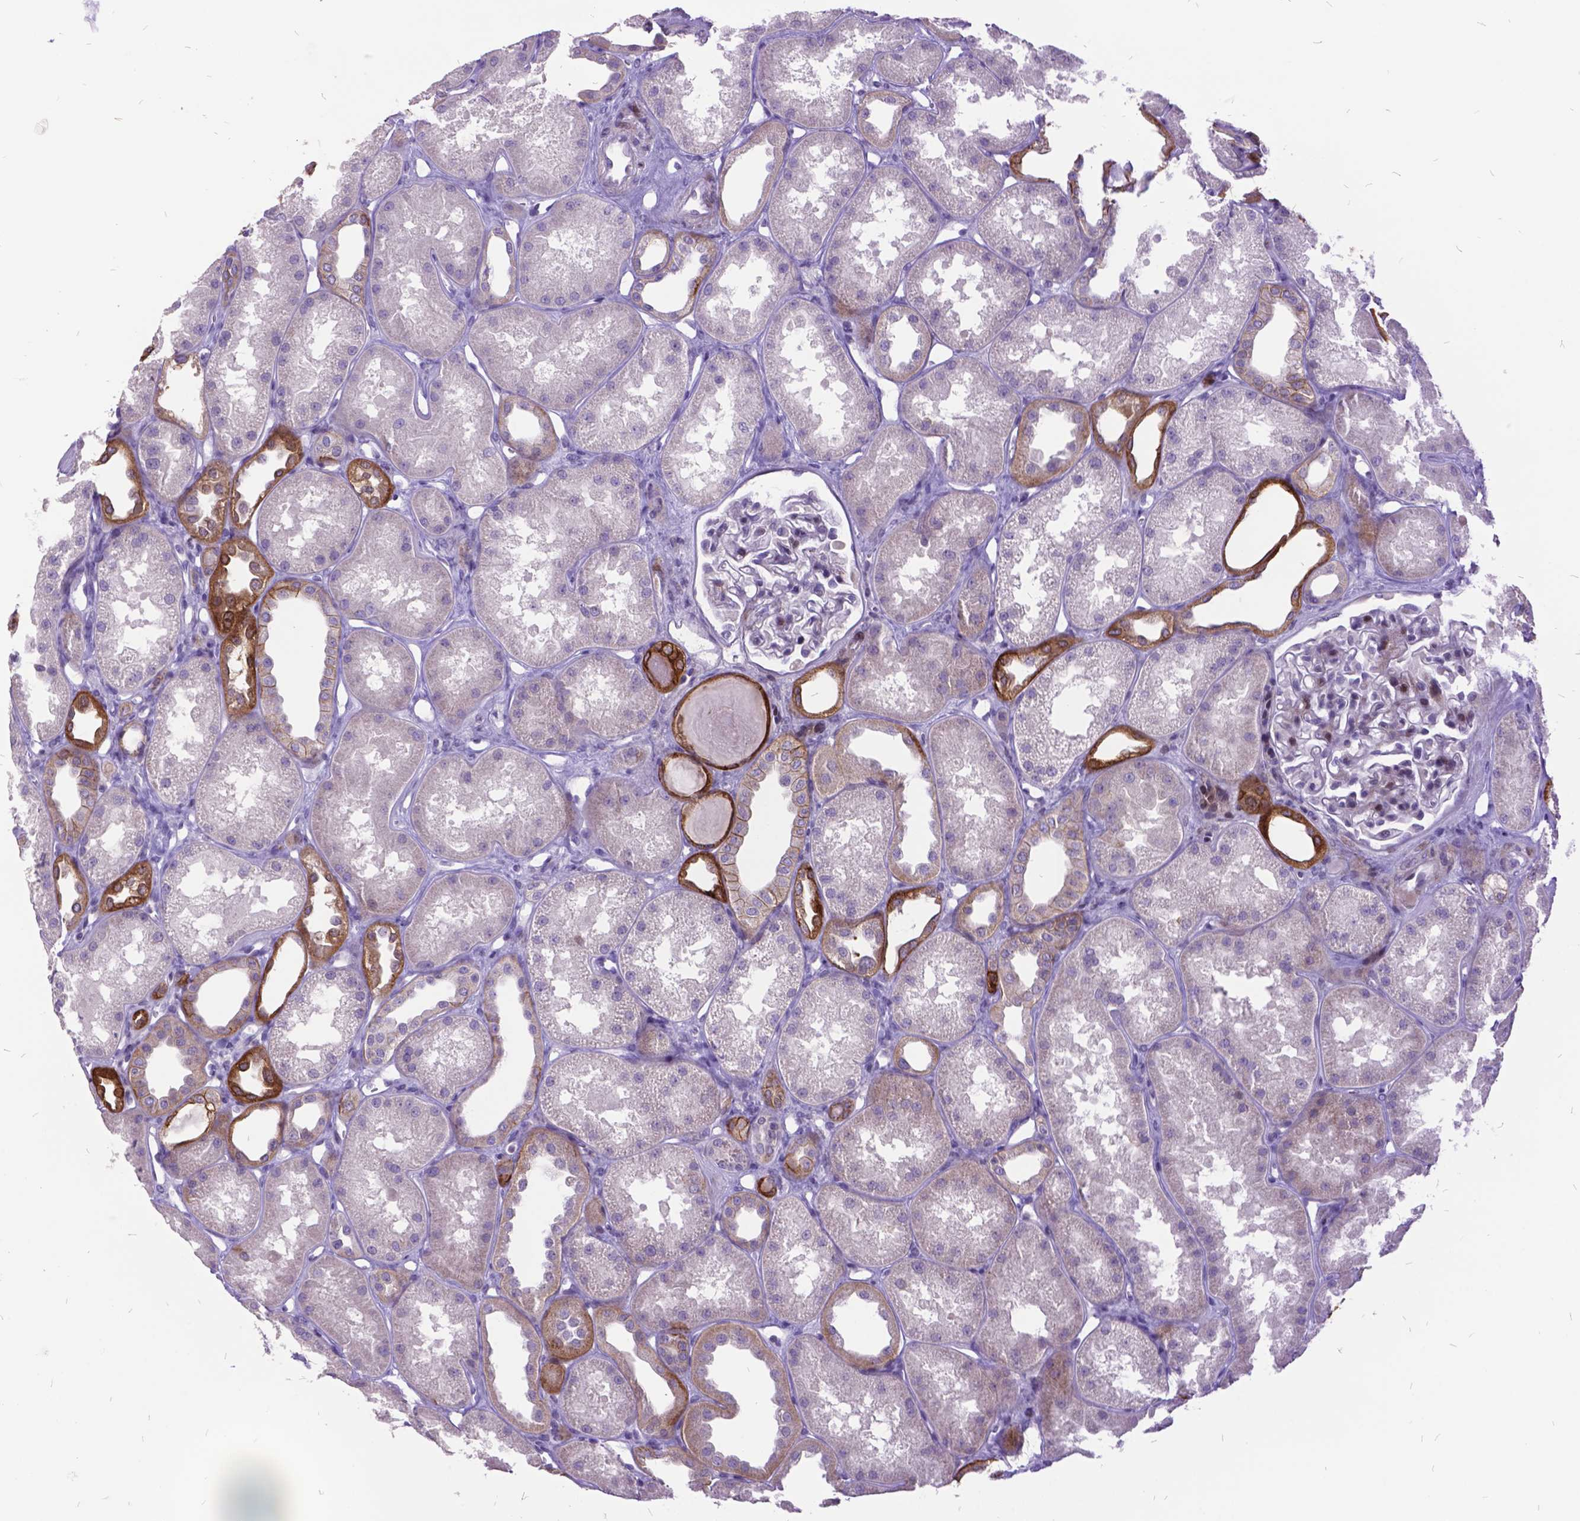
{"staining": {"intensity": "negative", "quantity": "none", "location": "none"}, "tissue": "kidney", "cell_type": "Cells in glomeruli", "image_type": "normal", "snomed": [{"axis": "morphology", "description": "Normal tissue, NOS"}, {"axis": "topography", "description": "Kidney"}], "caption": "Immunohistochemistry (IHC) histopathology image of normal human kidney stained for a protein (brown), which reveals no expression in cells in glomeruli.", "gene": "ITGB6", "patient": {"sex": "male", "age": 61}}